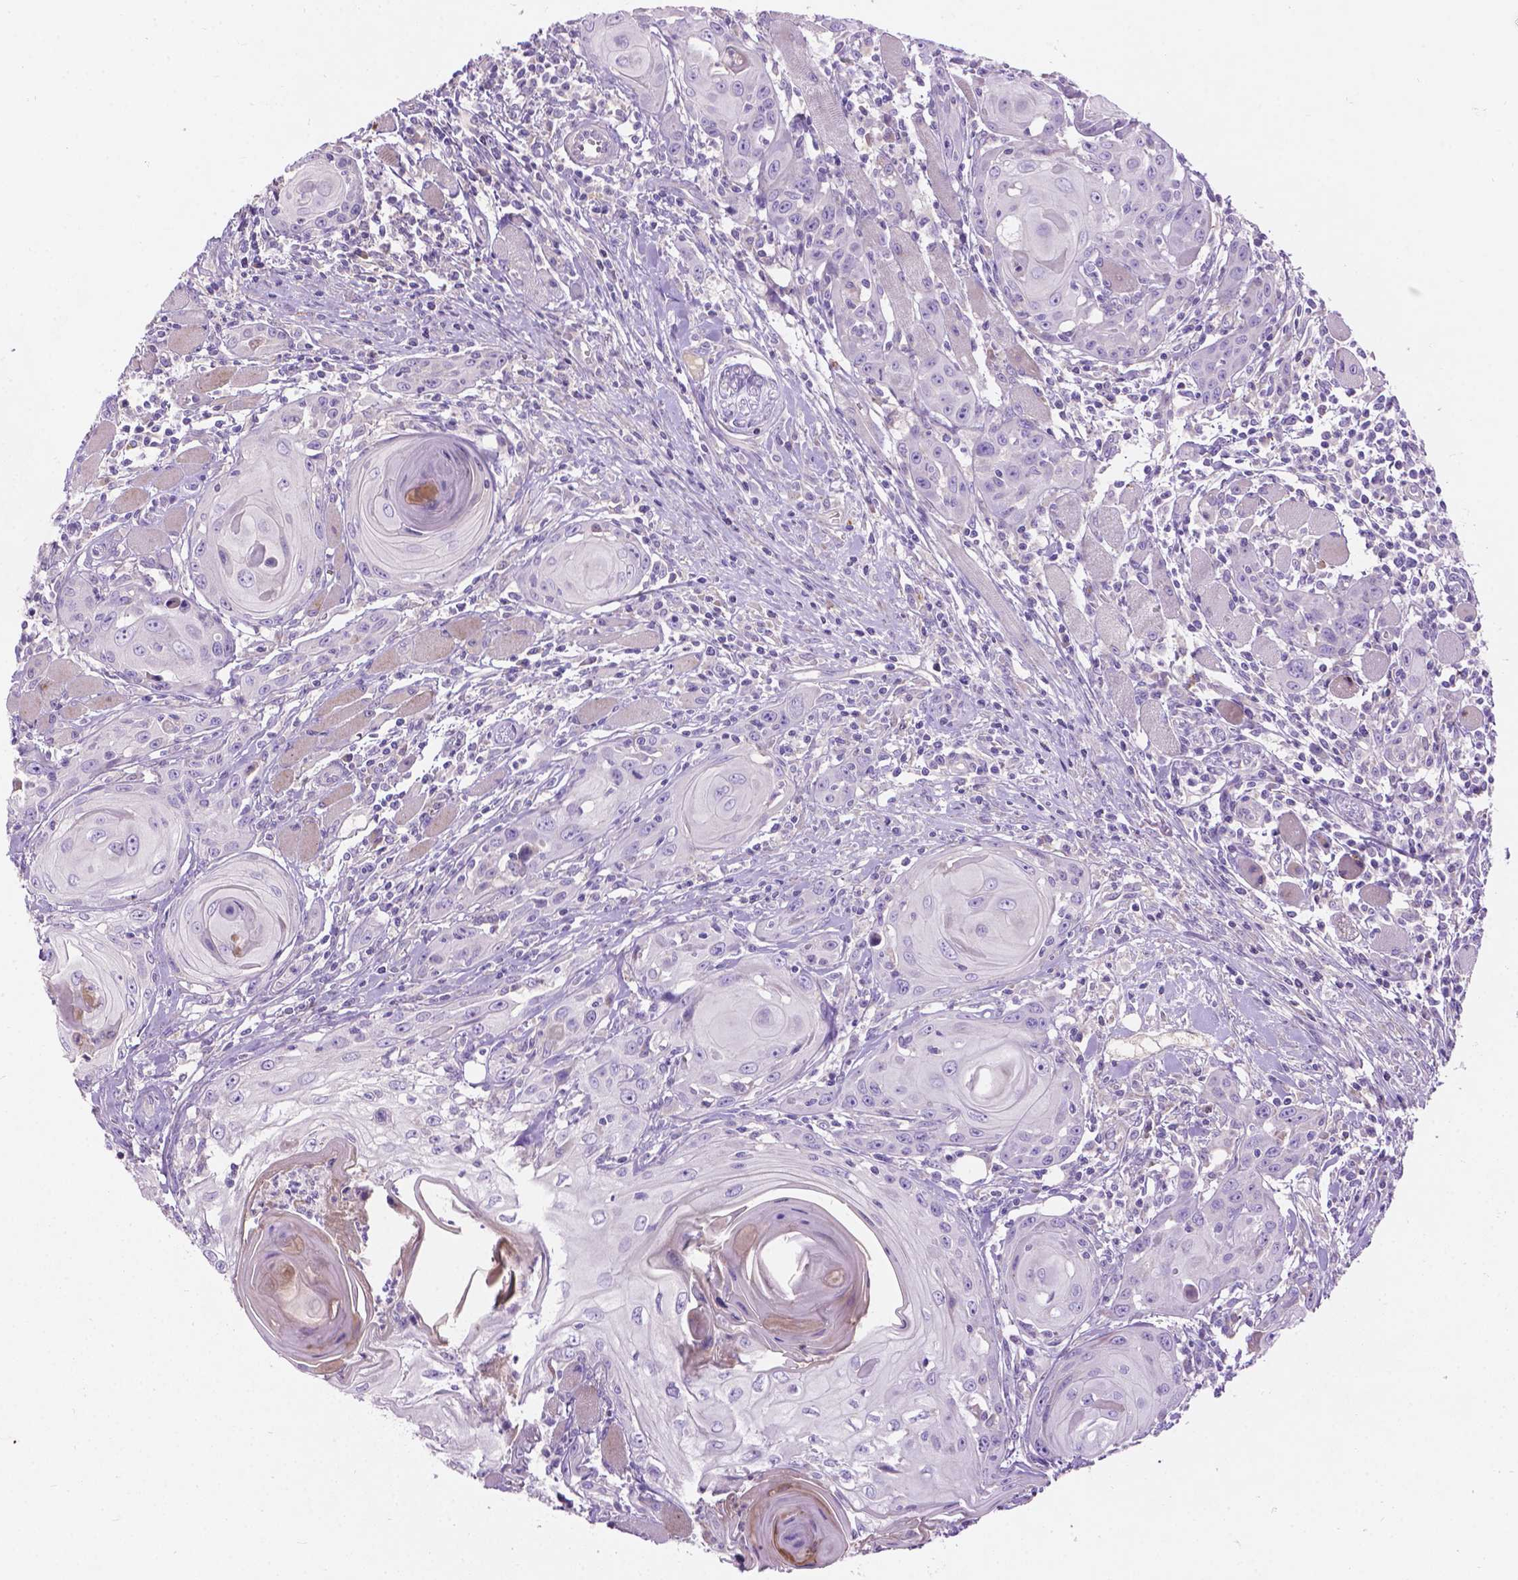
{"staining": {"intensity": "negative", "quantity": "none", "location": "none"}, "tissue": "head and neck cancer", "cell_type": "Tumor cells", "image_type": "cancer", "snomed": [{"axis": "morphology", "description": "Squamous cell carcinoma, NOS"}, {"axis": "topography", "description": "Head-Neck"}], "caption": "Tumor cells show no significant protein expression in head and neck squamous cell carcinoma. Brightfield microscopy of immunohistochemistry (IHC) stained with DAB (brown) and hematoxylin (blue), captured at high magnification.", "gene": "NOXO1", "patient": {"sex": "female", "age": 80}}